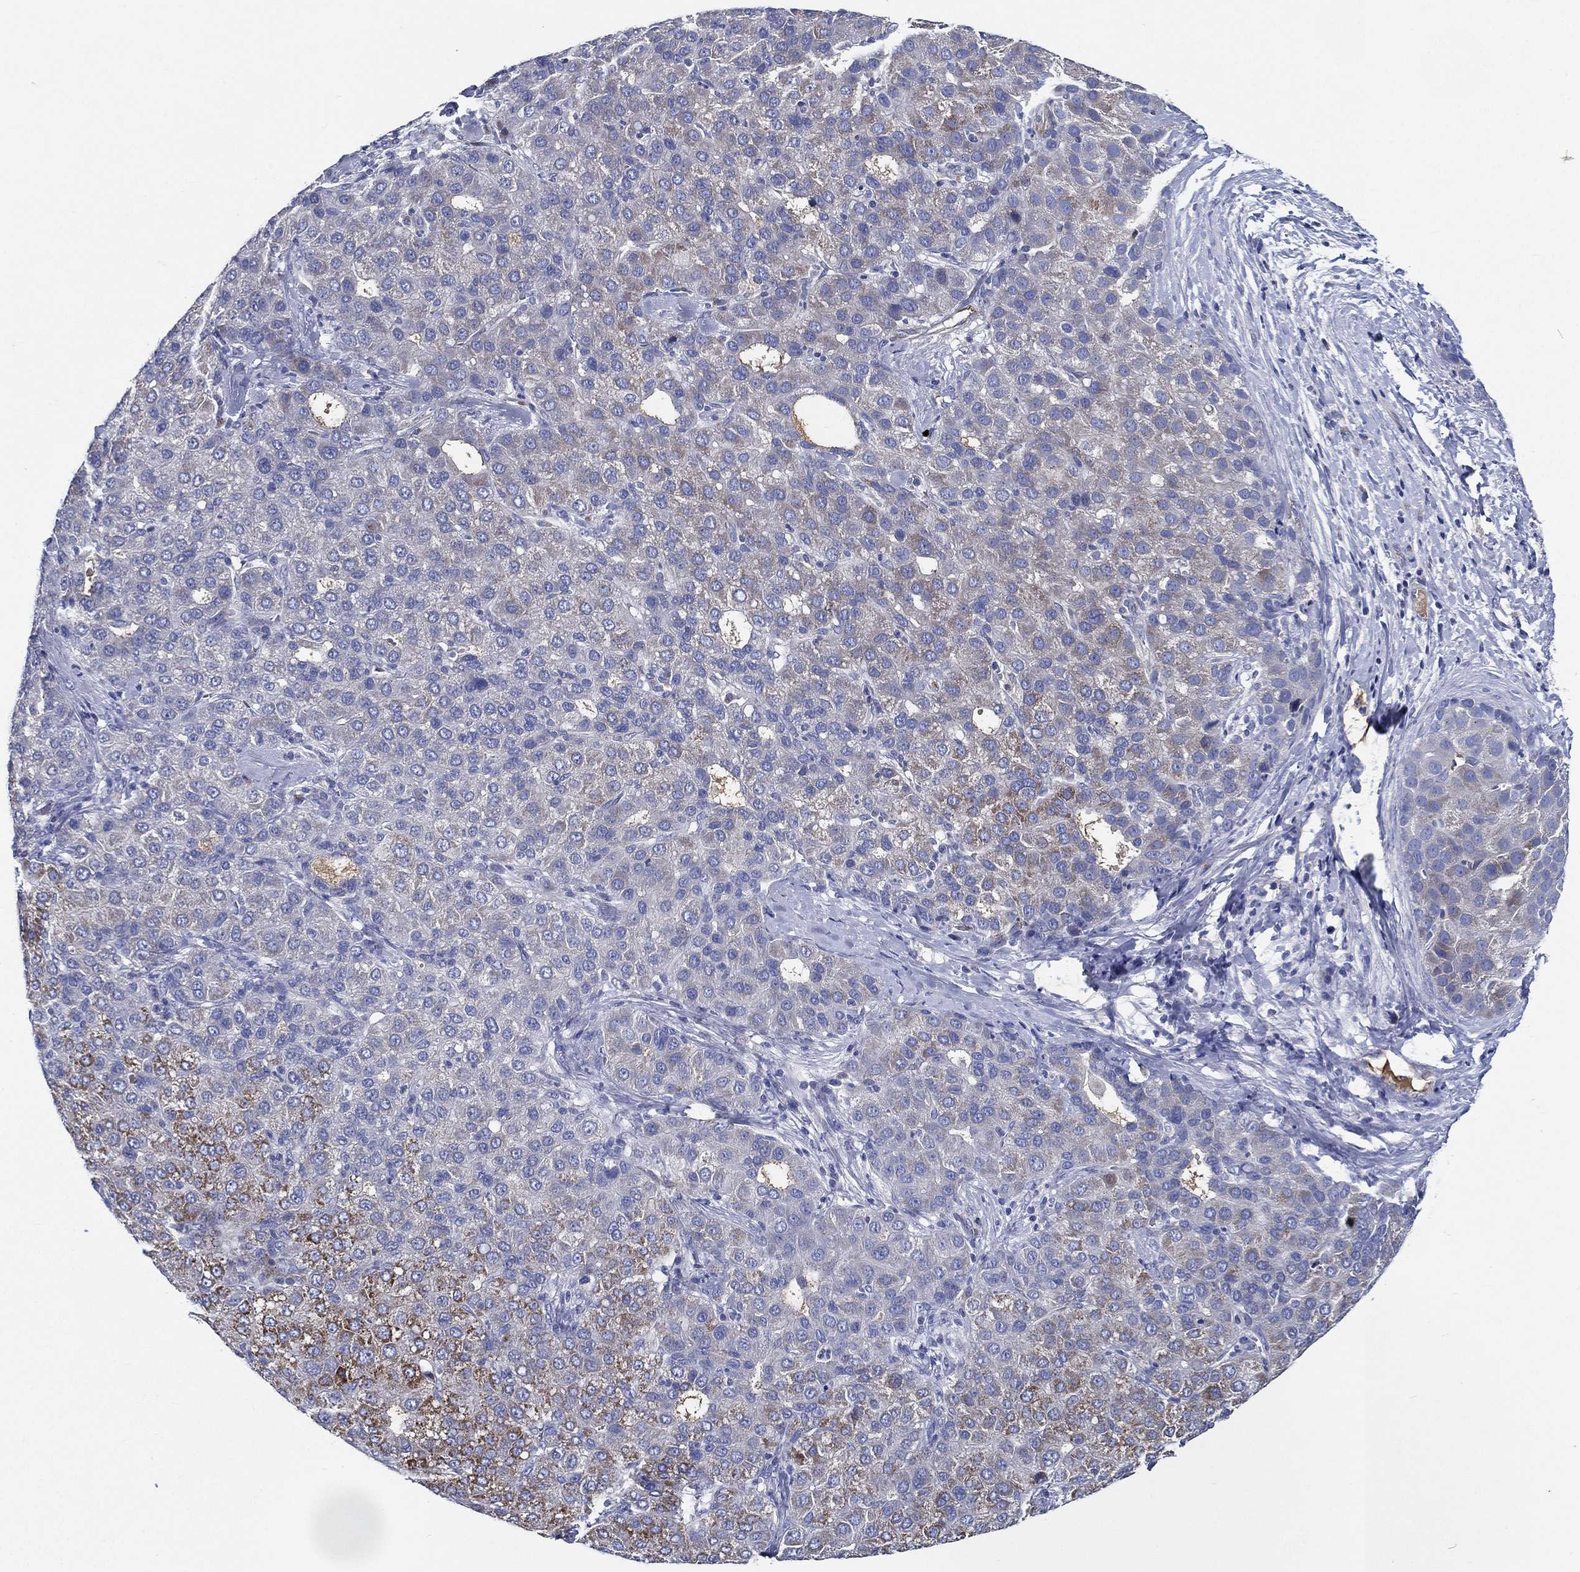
{"staining": {"intensity": "moderate", "quantity": "<25%", "location": "cytoplasmic/membranous"}, "tissue": "liver cancer", "cell_type": "Tumor cells", "image_type": "cancer", "snomed": [{"axis": "morphology", "description": "Carcinoma, Hepatocellular, NOS"}, {"axis": "topography", "description": "Liver"}], "caption": "Immunohistochemistry of liver cancer shows low levels of moderate cytoplasmic/membranous positivity in approximately <25% of tumor cells. (Stains: DAB (3,3'-diaminobenzidine) in brown, nuclei in blue, Microscopy: brightfield microscopy at high magnification).", "gene": "TMPRSS11D", "patient": {"sex": "male", "age": 65}}